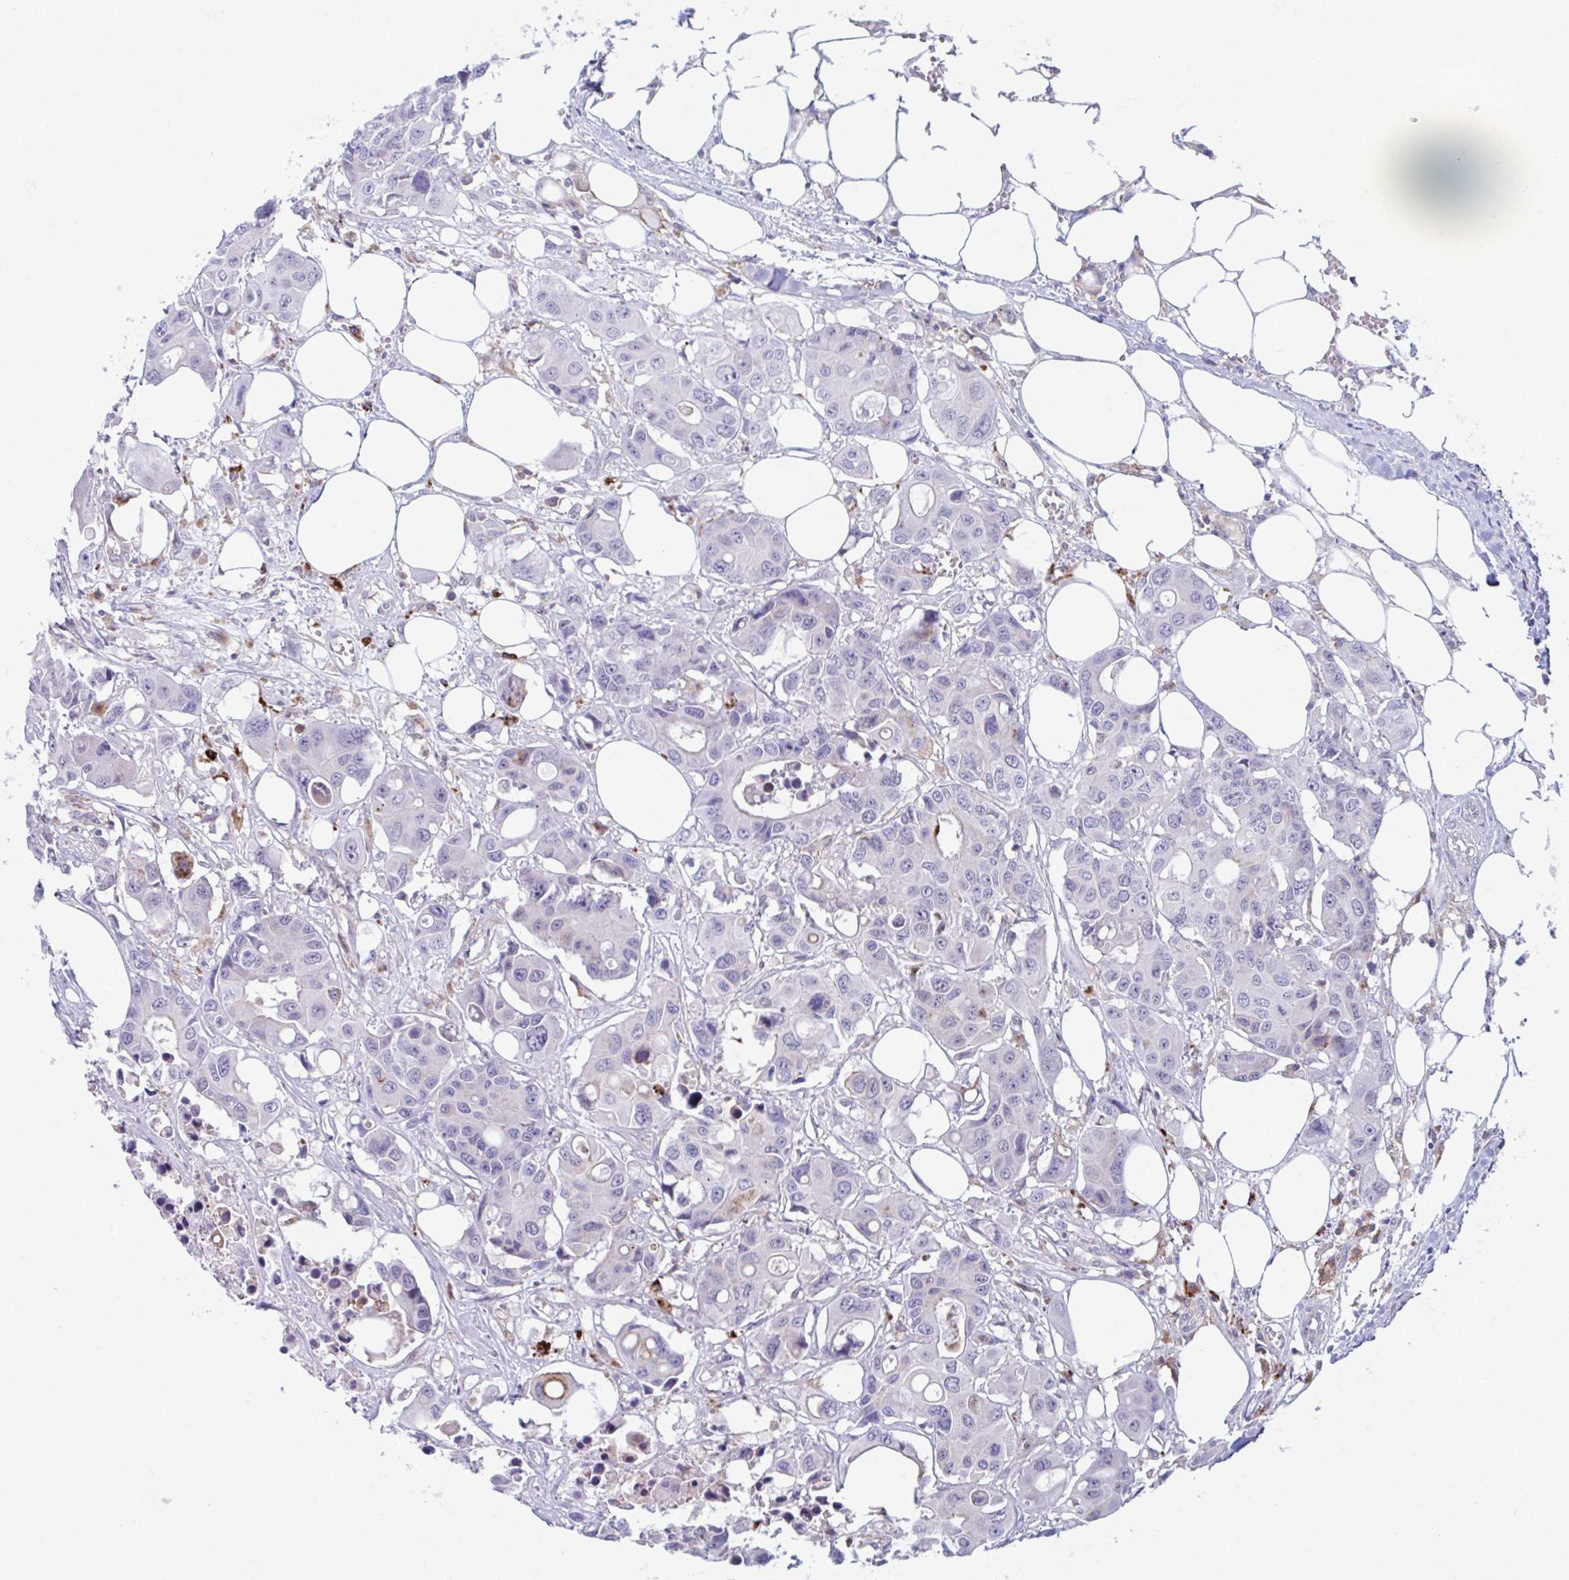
{"staining": {"intensity": "negative", "quantity": "none", "location": "none"}, "tissue": "colorectal cancer", "cell_type": "Tumor cells", "image_type": "cancer", "snomed": [{"axis": "morphology", "description": "Adenocarcinoma, NOS"}, {"axis": "topography", "description": "Colon"}], "caption": "Protein analysis of adenocarcinoma (colorectal) exhibits no significant staining in tumor cells.", "gene": "ADAT3", "patient": {"sex": "male", "age": 77}}